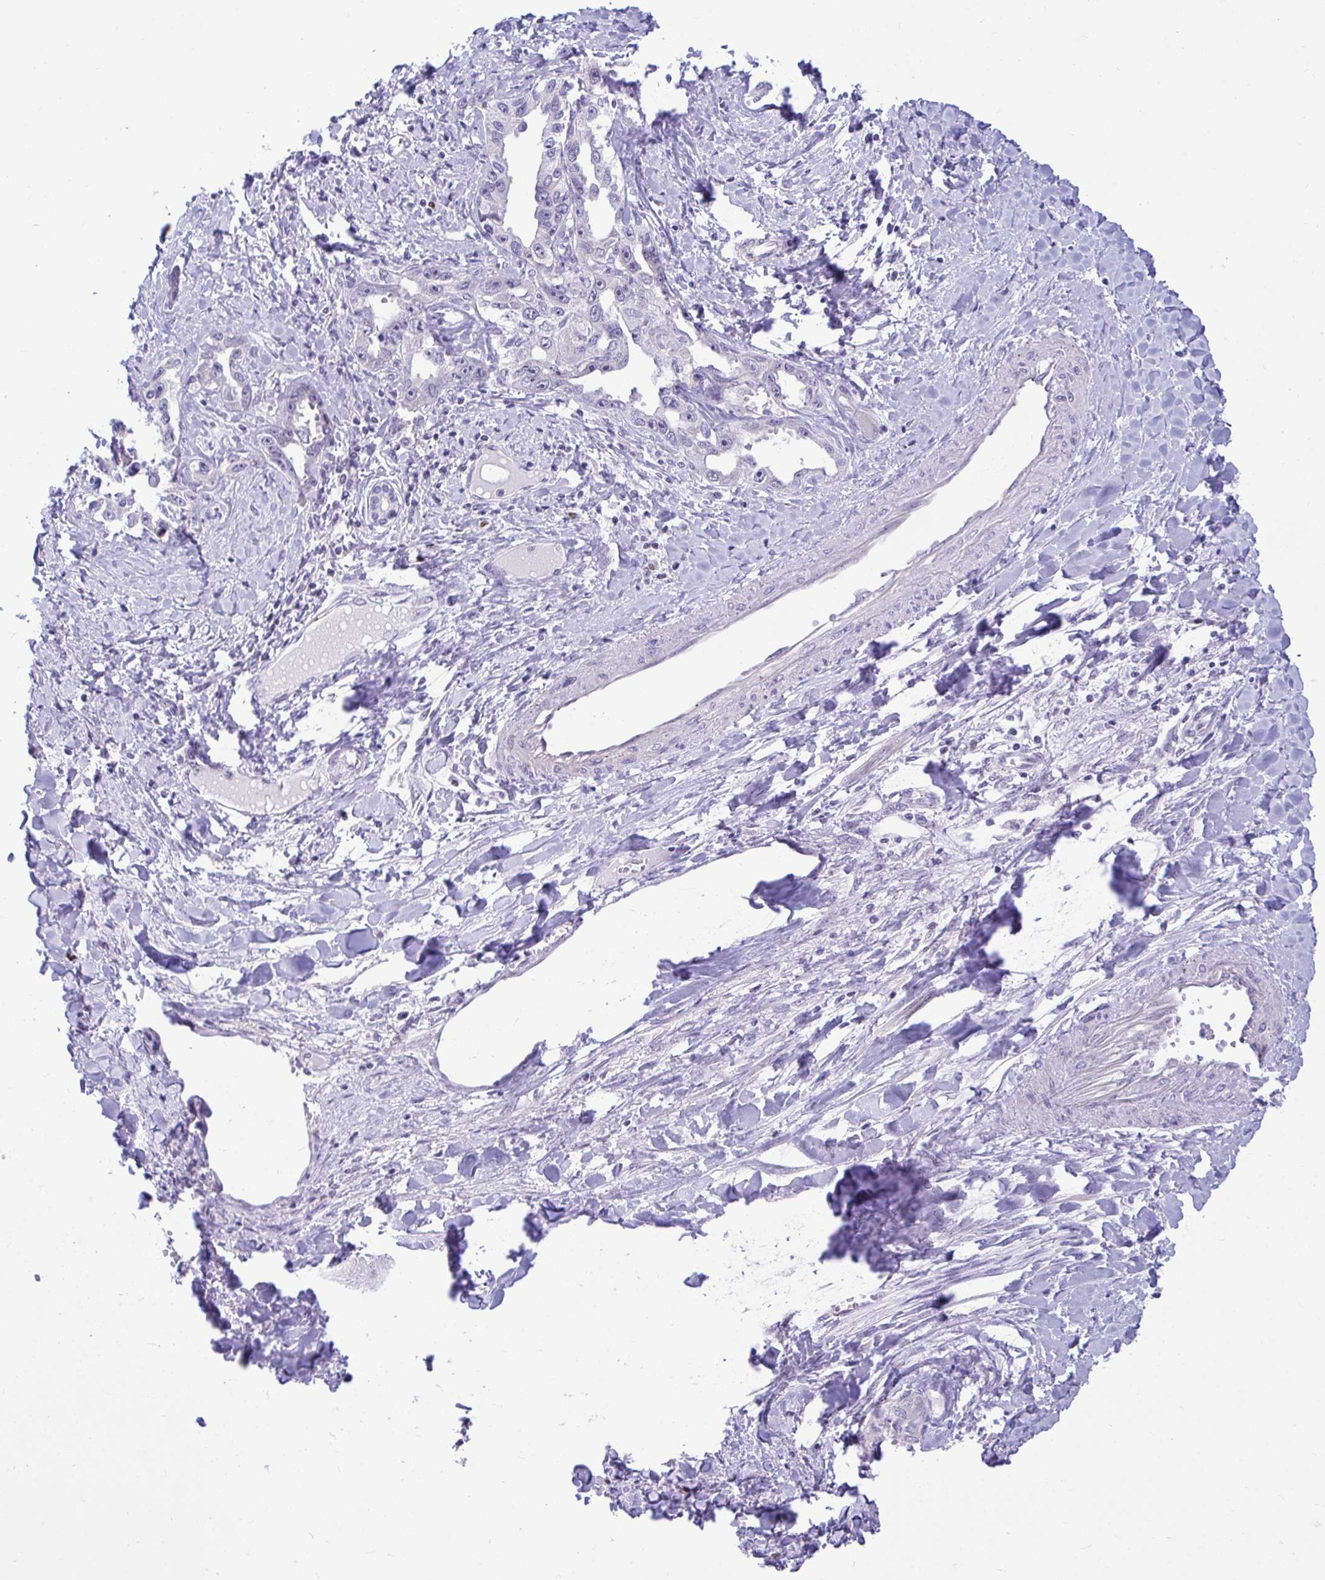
{"staining": {"intensity": "negative", "quantity": "none", "location": "none"}, "tissue": "liver cancer", "cell_type": "Tumor cells", "image_type": "cancer", "snomed": [{"axis": "morphology", "description": "Cholangiocarcinoma"}, {"axis": "topography", "description": "Liver"}], "caption": "IHC image of neoplastic tissue: liver cancer (cholangiocarcinoma) stained with DAB (3,3'-diaminobenzidine) shows no significant protein positivity in tumor cells.", "gene": "SLC25A51", "patient": {"sex": "male", "age": 59}}